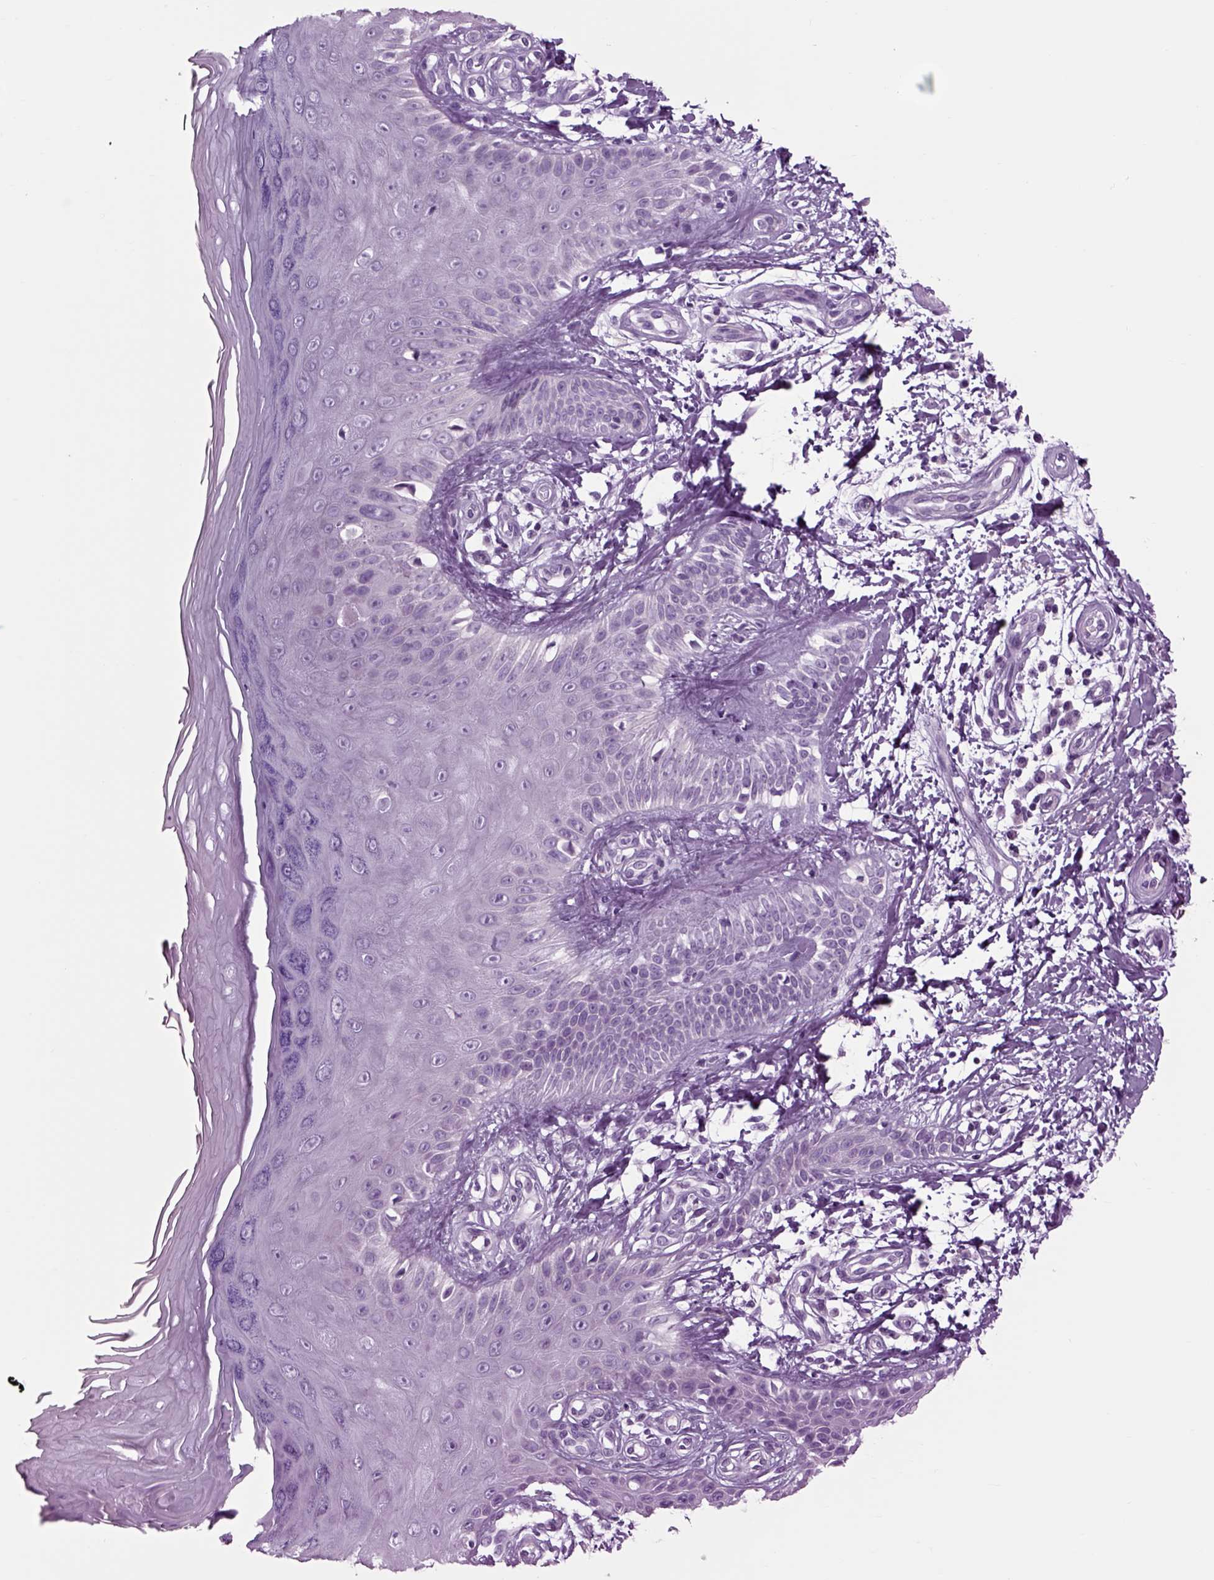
{"staining": {"intensity": "negative", "quantity": "none", "location": "none"}, "tissue": "skin", "cell_type": "Fibroblasts", "image_type": "normal", "snomed": [{"axis": "morphology", "description": "Normal tissue, NOS"}, {"axis": "morphology", "description": "Inflammation, NOS"}, {"axis": "morphology", "description": "Fibrosis, NOS"}, {"axis": "topography", "description": "Skin"}], "caption": "An immunohistochemistry histopathology image of benign skin is shown. There is no staining in fibroblasts of skin.", "gene": "ARHGAP11A", "patient": {"sex": "male", "age": 71}}